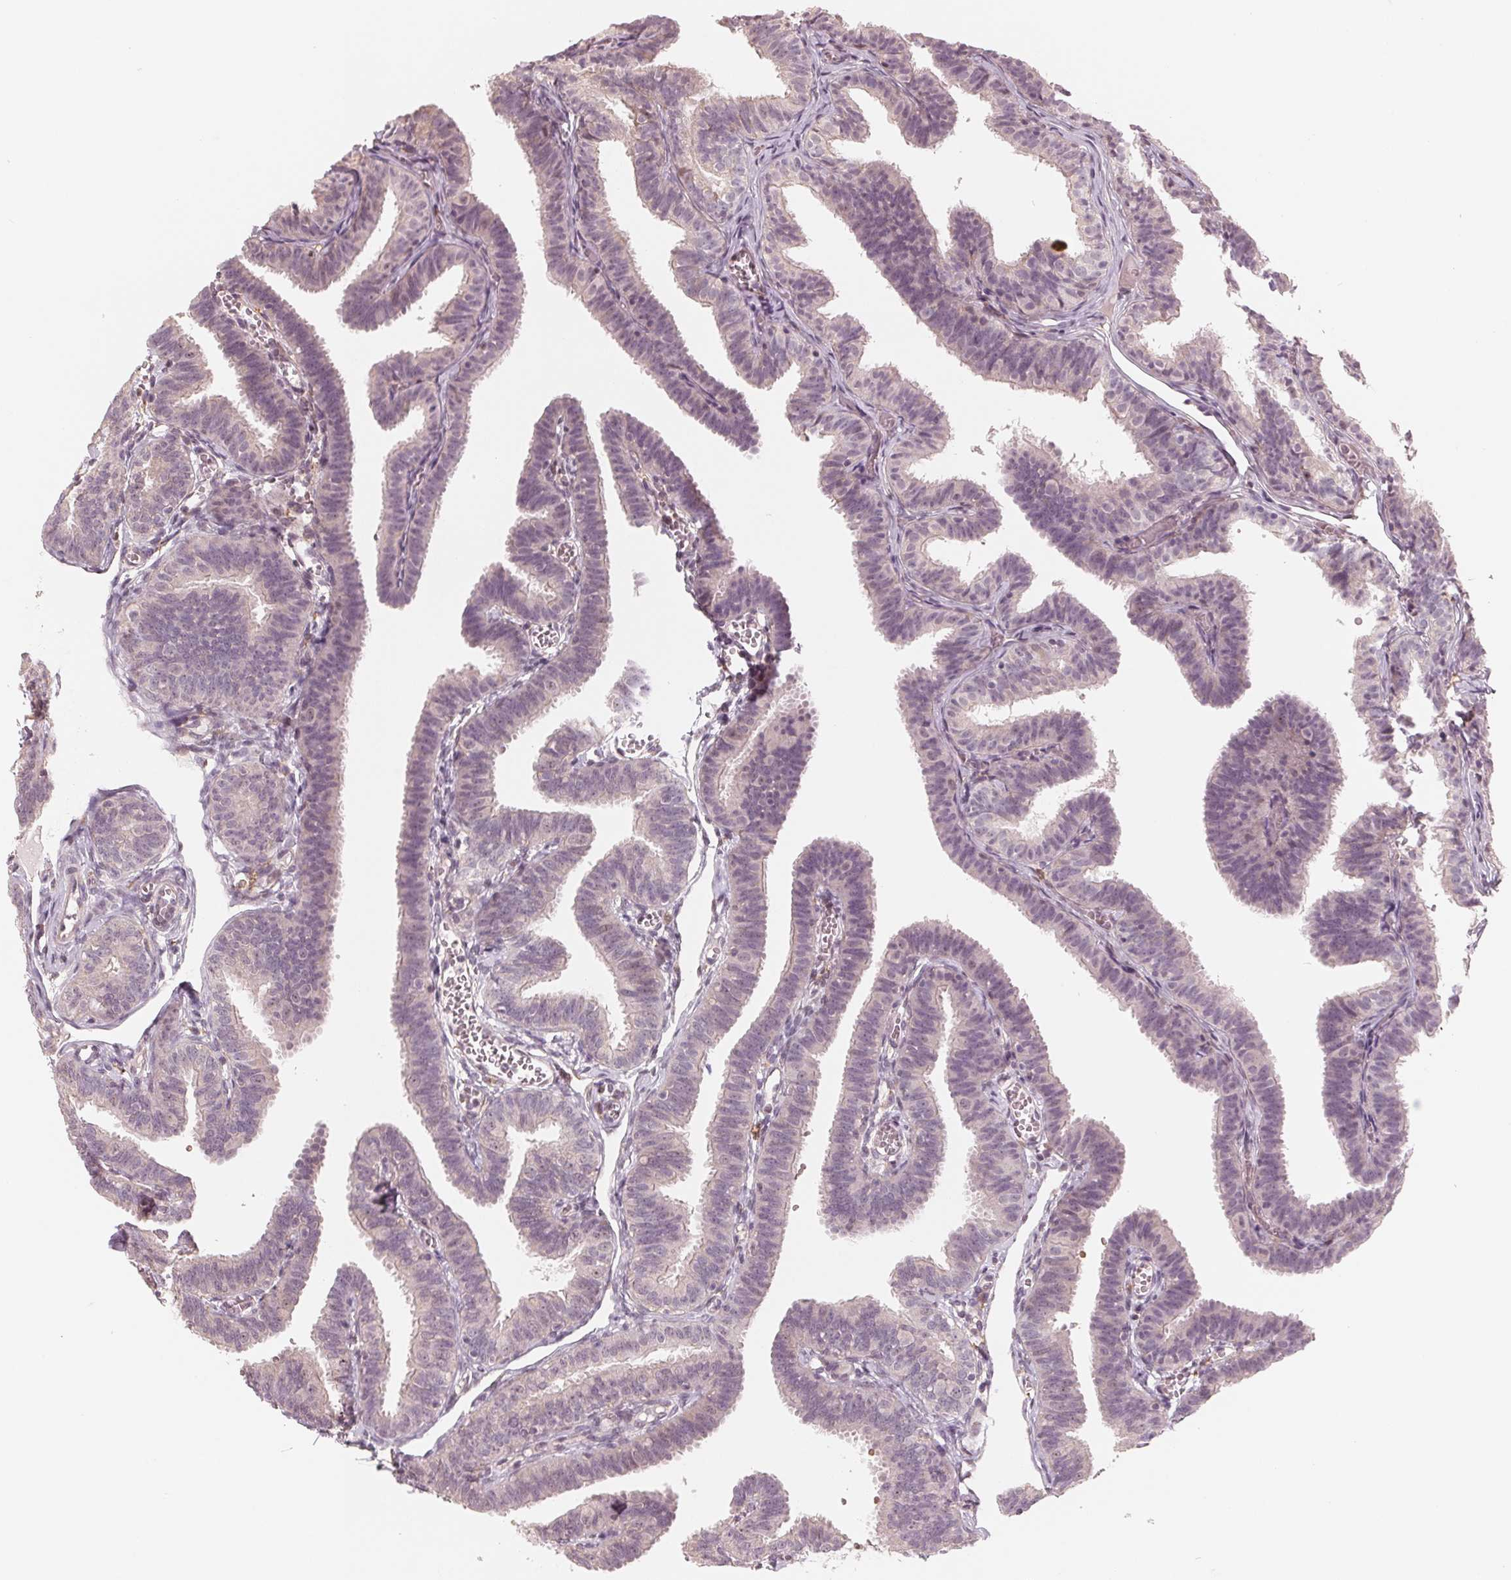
{"staining": {"intensity": "negative", "quantity": "none", "location": "none"}, "tissue": "fallopian tube", "cell_type": "Glandular cells", "image_type": "normal", "snomed": [{"axis": "morphology", "description": "Normal tissue, NOS"}, {"axis": "topography", "description": "Fallopian tube"}], "caption": "This is a photomicrograph of IHC staining of normal fallopian tube, which shows no positivity in glandular cells. Nuclei are stained in blue.", "gene": "IL9R", "patient": {"sex": "female", "age": 25}}